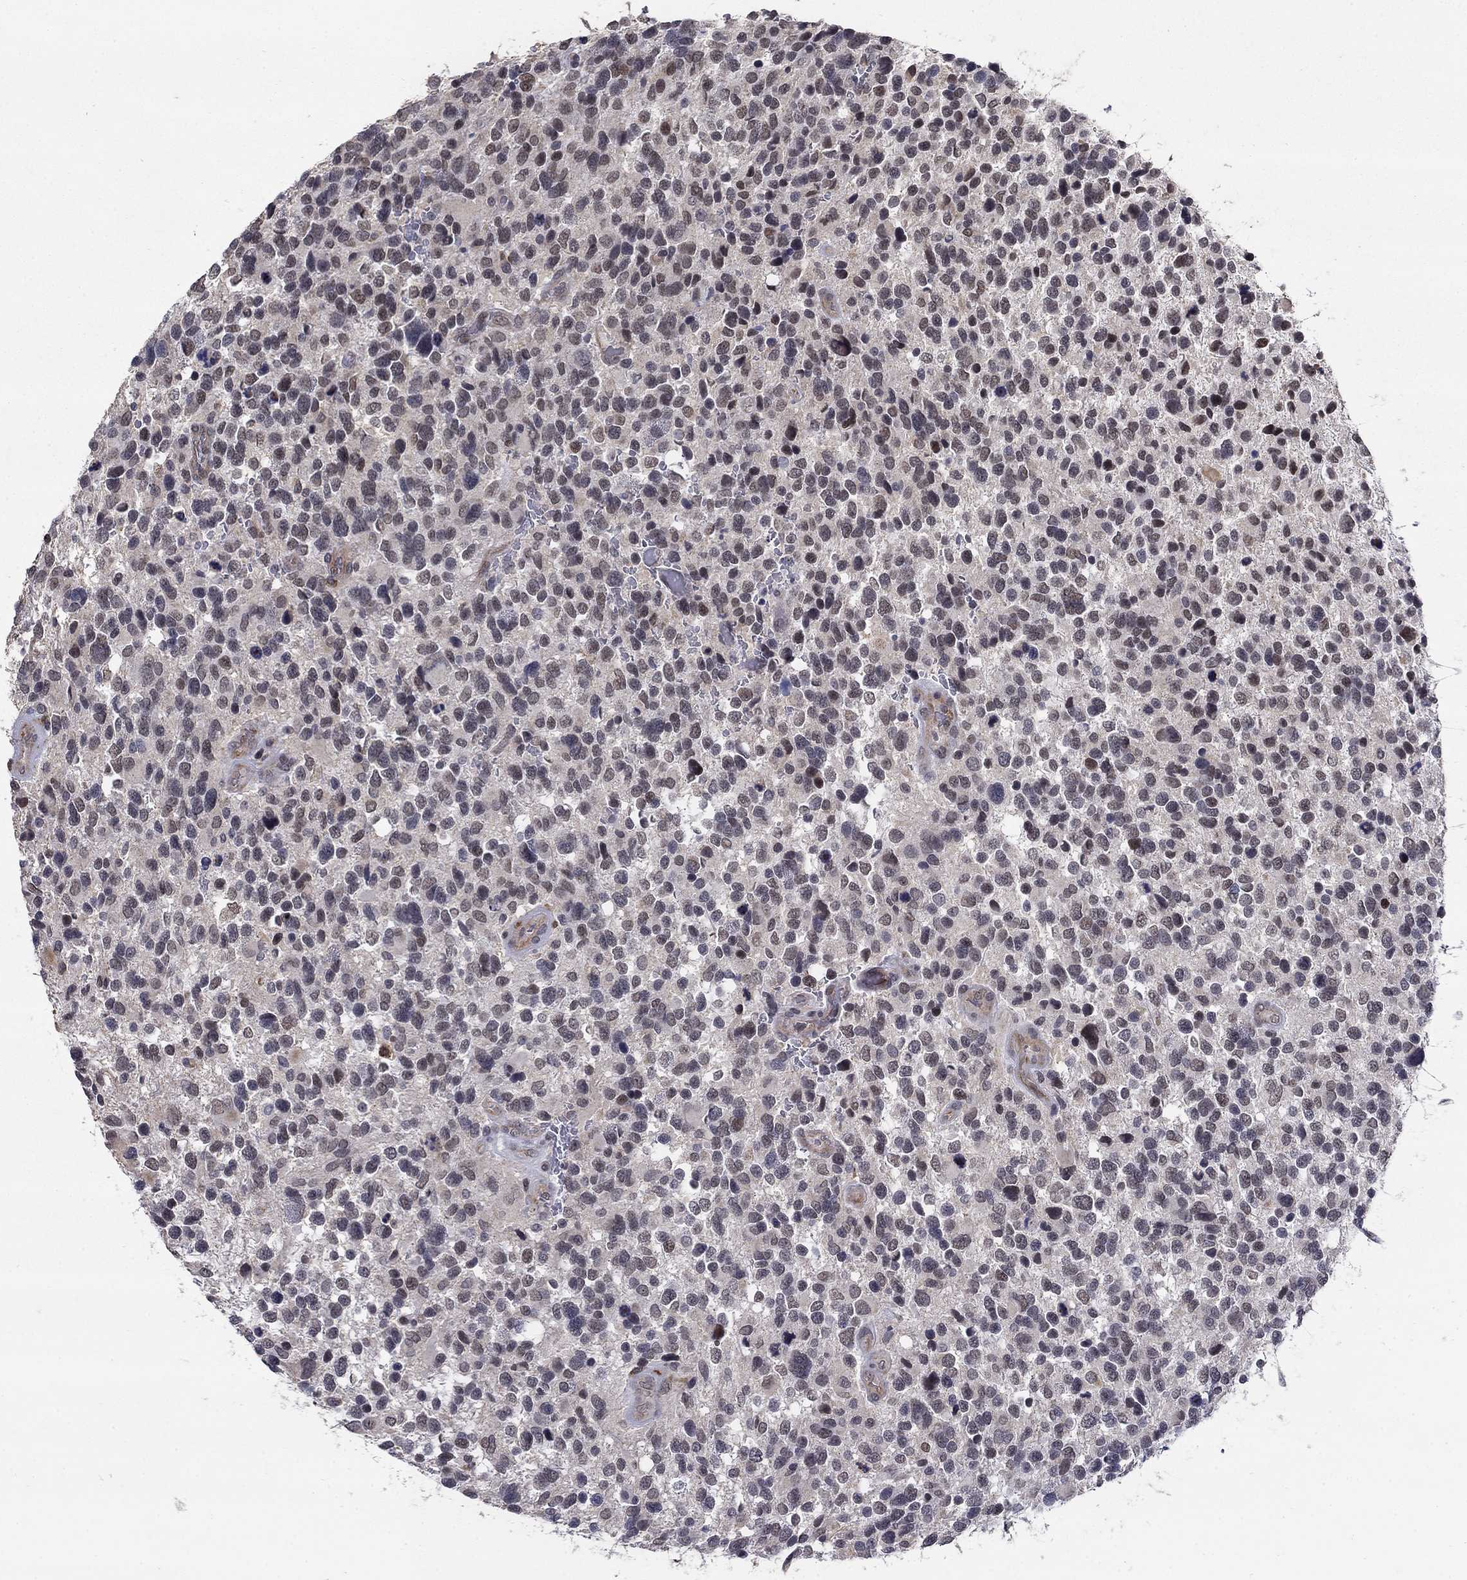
{"staining": {"intensity": "negative", "quantity": "none", "location": "none"}, "tissue": "glioma", "cell_type": "Tumor cells", "image_type": "cancer", "snomed": [{"axis": "morphology", "description": "Glioma, malignant, Low grade"}, {"axis": "topography", "description": "Brain"}], "caption": "A histopathology image of low-grade glioma (malignant) stained for a protein exhibits no brown staining in tumor cells.", "gene": "GRIA3", "patient": {"sex": "female", "age": 32}}